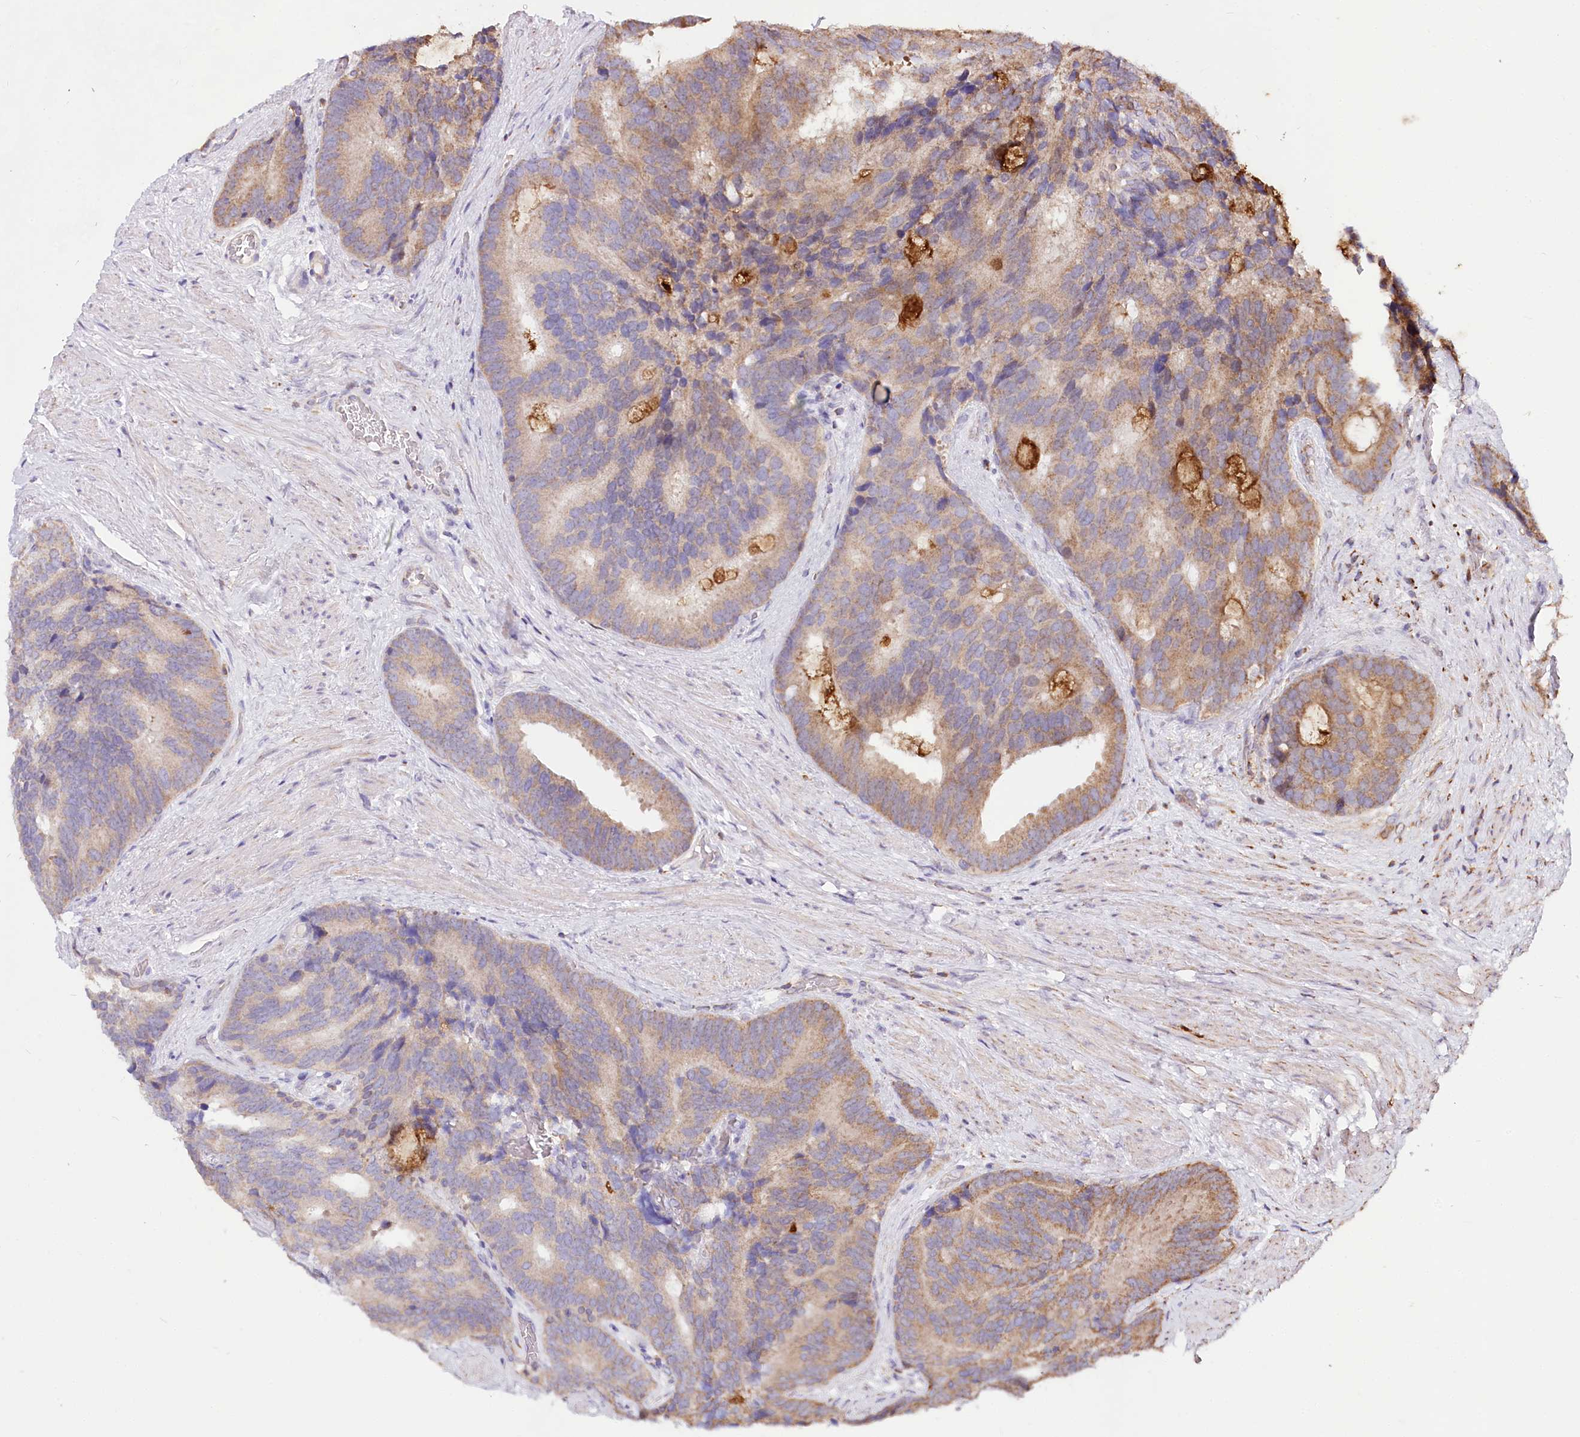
{"staining": {"intensity": "weak", "quantity": "25%-75%", "location": "cytoplasmic/membranous"}, "tissue": "prostate cancer", "cell_type": "Tumor cells", "image_type": "cancer", "snomed": [{"axis": "morphology", "description": "Adenocarcinoma, Low grade"}, {"axis": "topography", "description": "Prostate"}], "caption": "Prostate cancer (adenocarcinoma (low-grade)) stained with DAB IHC exhibits low levels of weak cytoplasmic/membranous expression in about 25%-75% of tumor cells.", "gene": "TASOR2", "patient": {"sex": "male", "age": 71}}